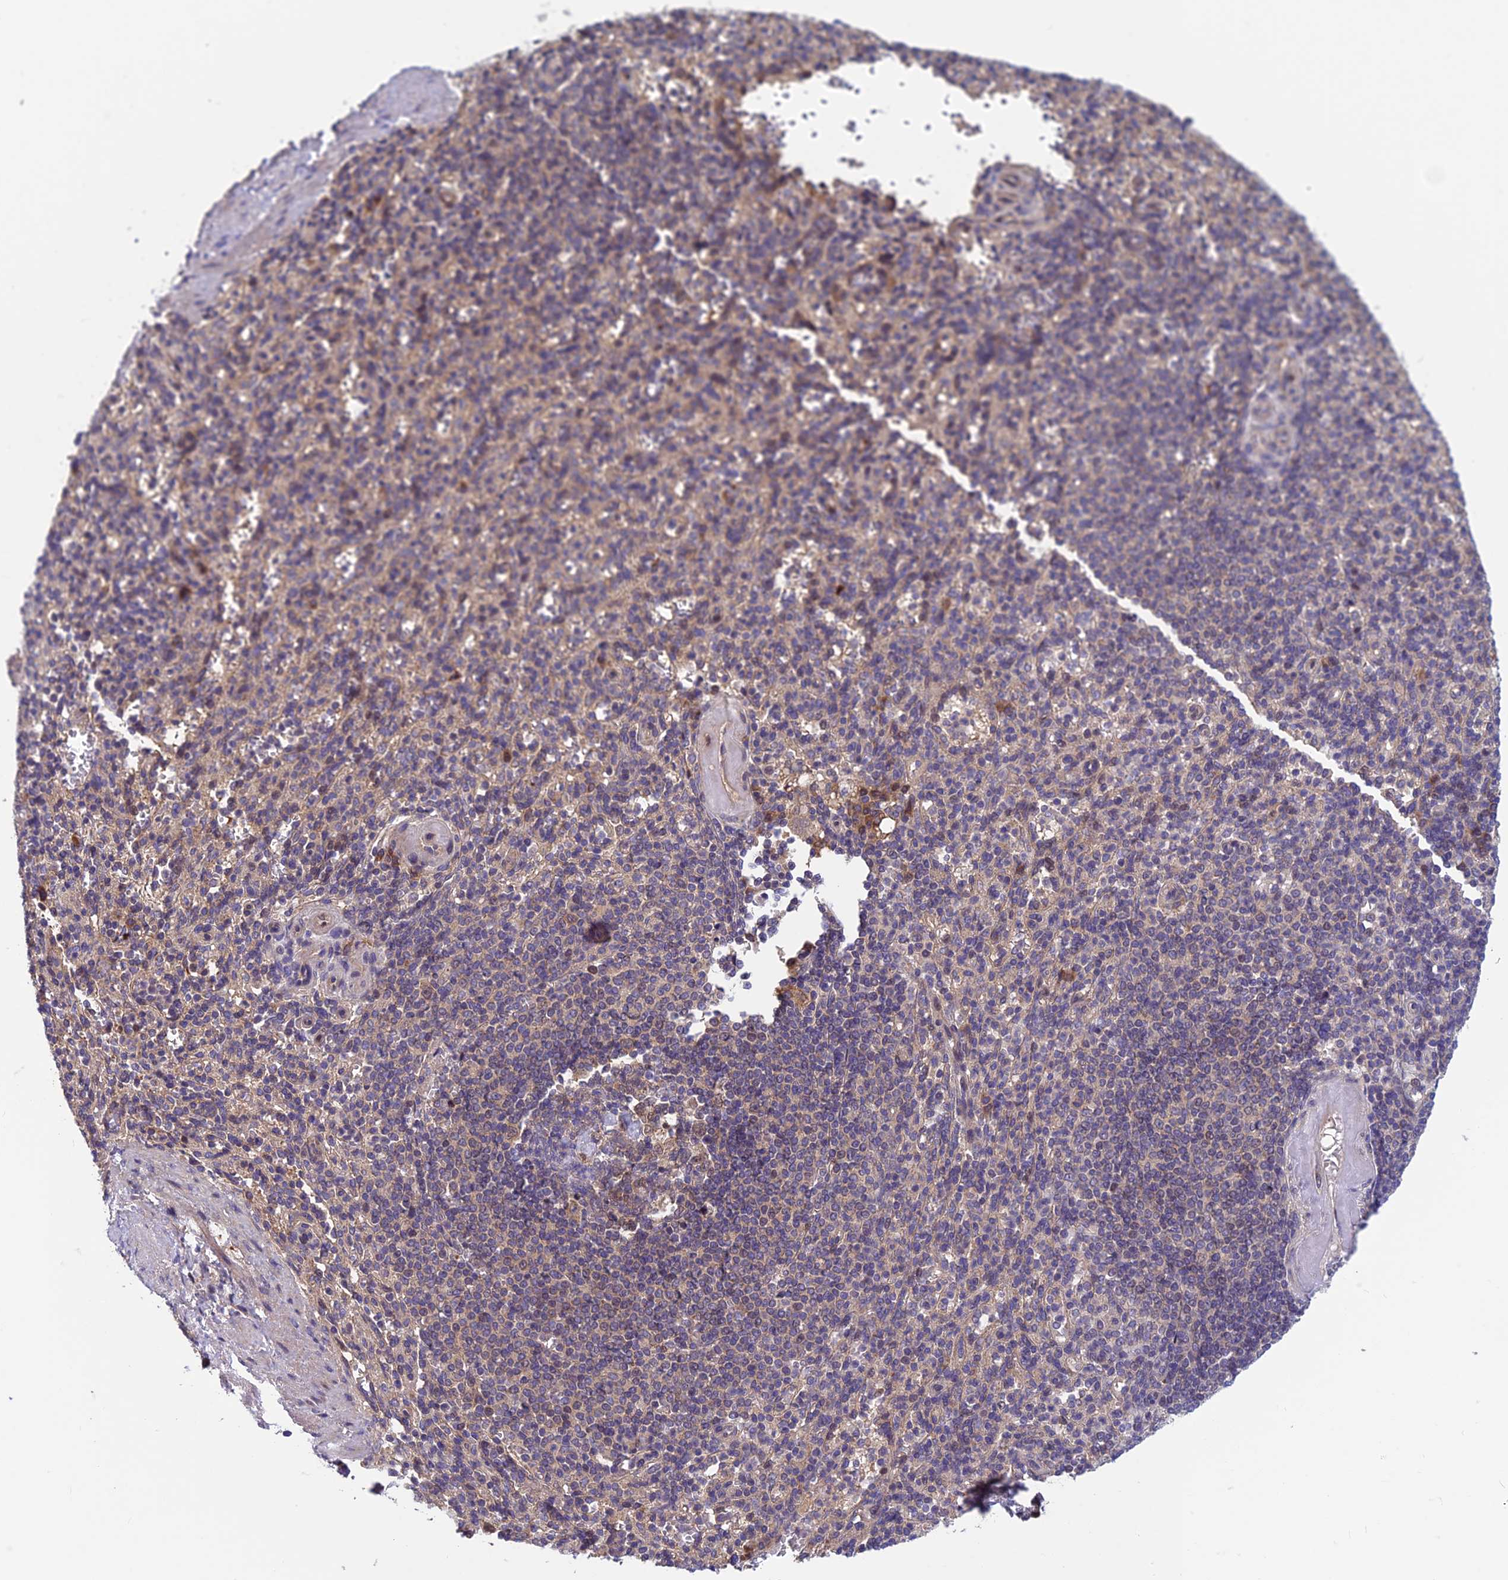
{"staining": {"intensity": "moderate", "quantity": "<25%", "location": "cytoplasmic/membranous"}, "tissue": "spleen", "cell_type": "Cells in red pulp", "image_type": "normal", "snomed": [{"axis": "morphology", "description": "Normal tissue, NOS"}, {"axis": "topography", "description": "Spleen"}], "caption": "Spleen stained with IHC reveals moderate cytoplasmic/membranous expression in approximately <25% of cells in red pulp.", "gene": "CCDC15", "patient": {"sex": "female", "age": 74}}